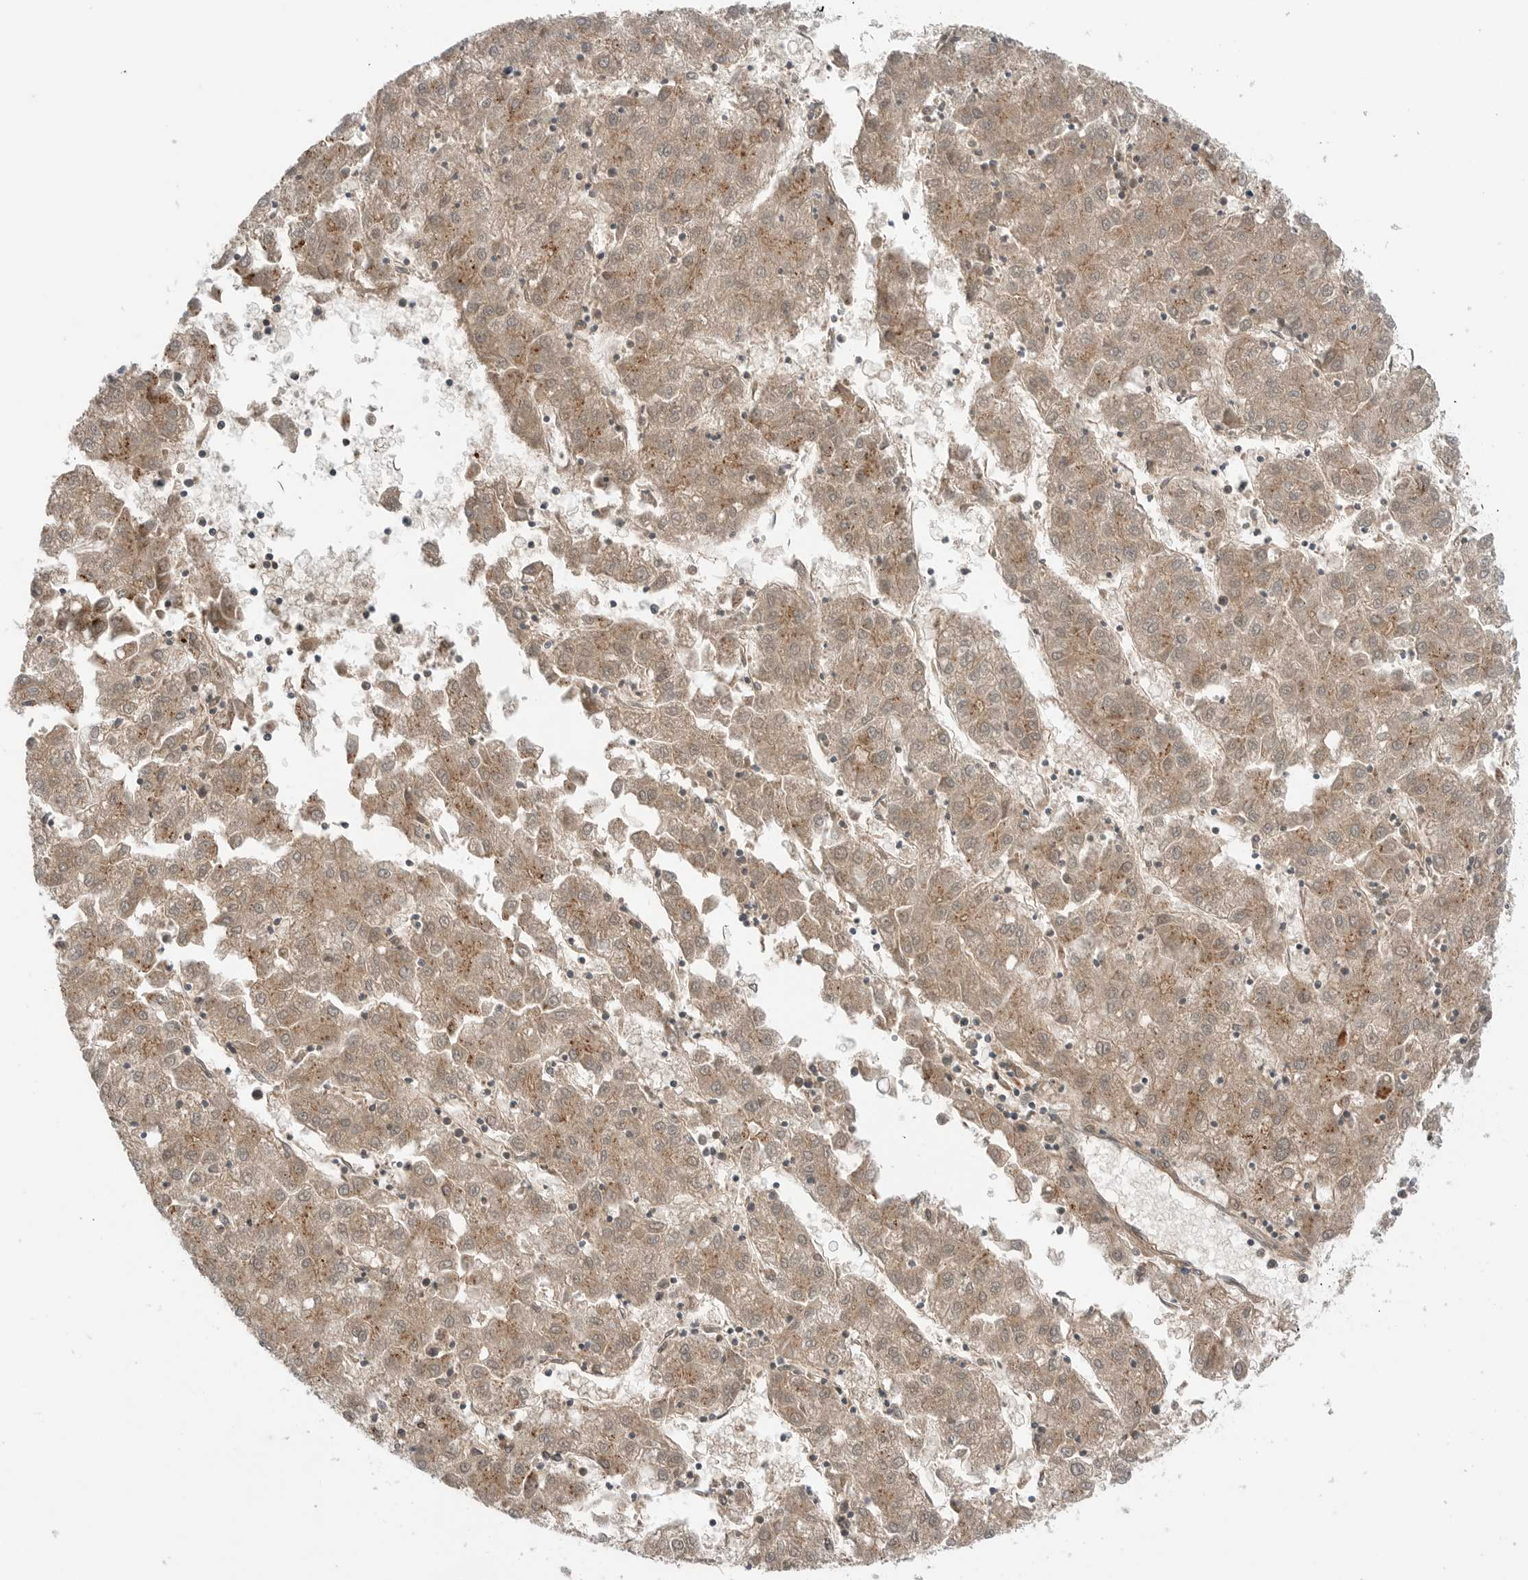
{"staining": {"intensity": "moderate", "quantity": ">75%", "location": "cytoplasmic/membranous"}, "tissue": "liver cancer", "cell_type": "Tumor cells", "image_type": "cancer", "snomed": [{"axis": "morphology", "description": "Carcinoma, Hepatocellular, NOS"}, {"axis": "topography", "description": "Liver"}], "caption": "The histopathology image displays staining of liver cancer, revealing moderate cytoplasmic/membranous protein positivity (brown color) within tumor cells. (Brightfield microscopy of DAB IHC at high magnification).", "gene": "PEAK1", "patient": {"sex": "male", "age": 72}}